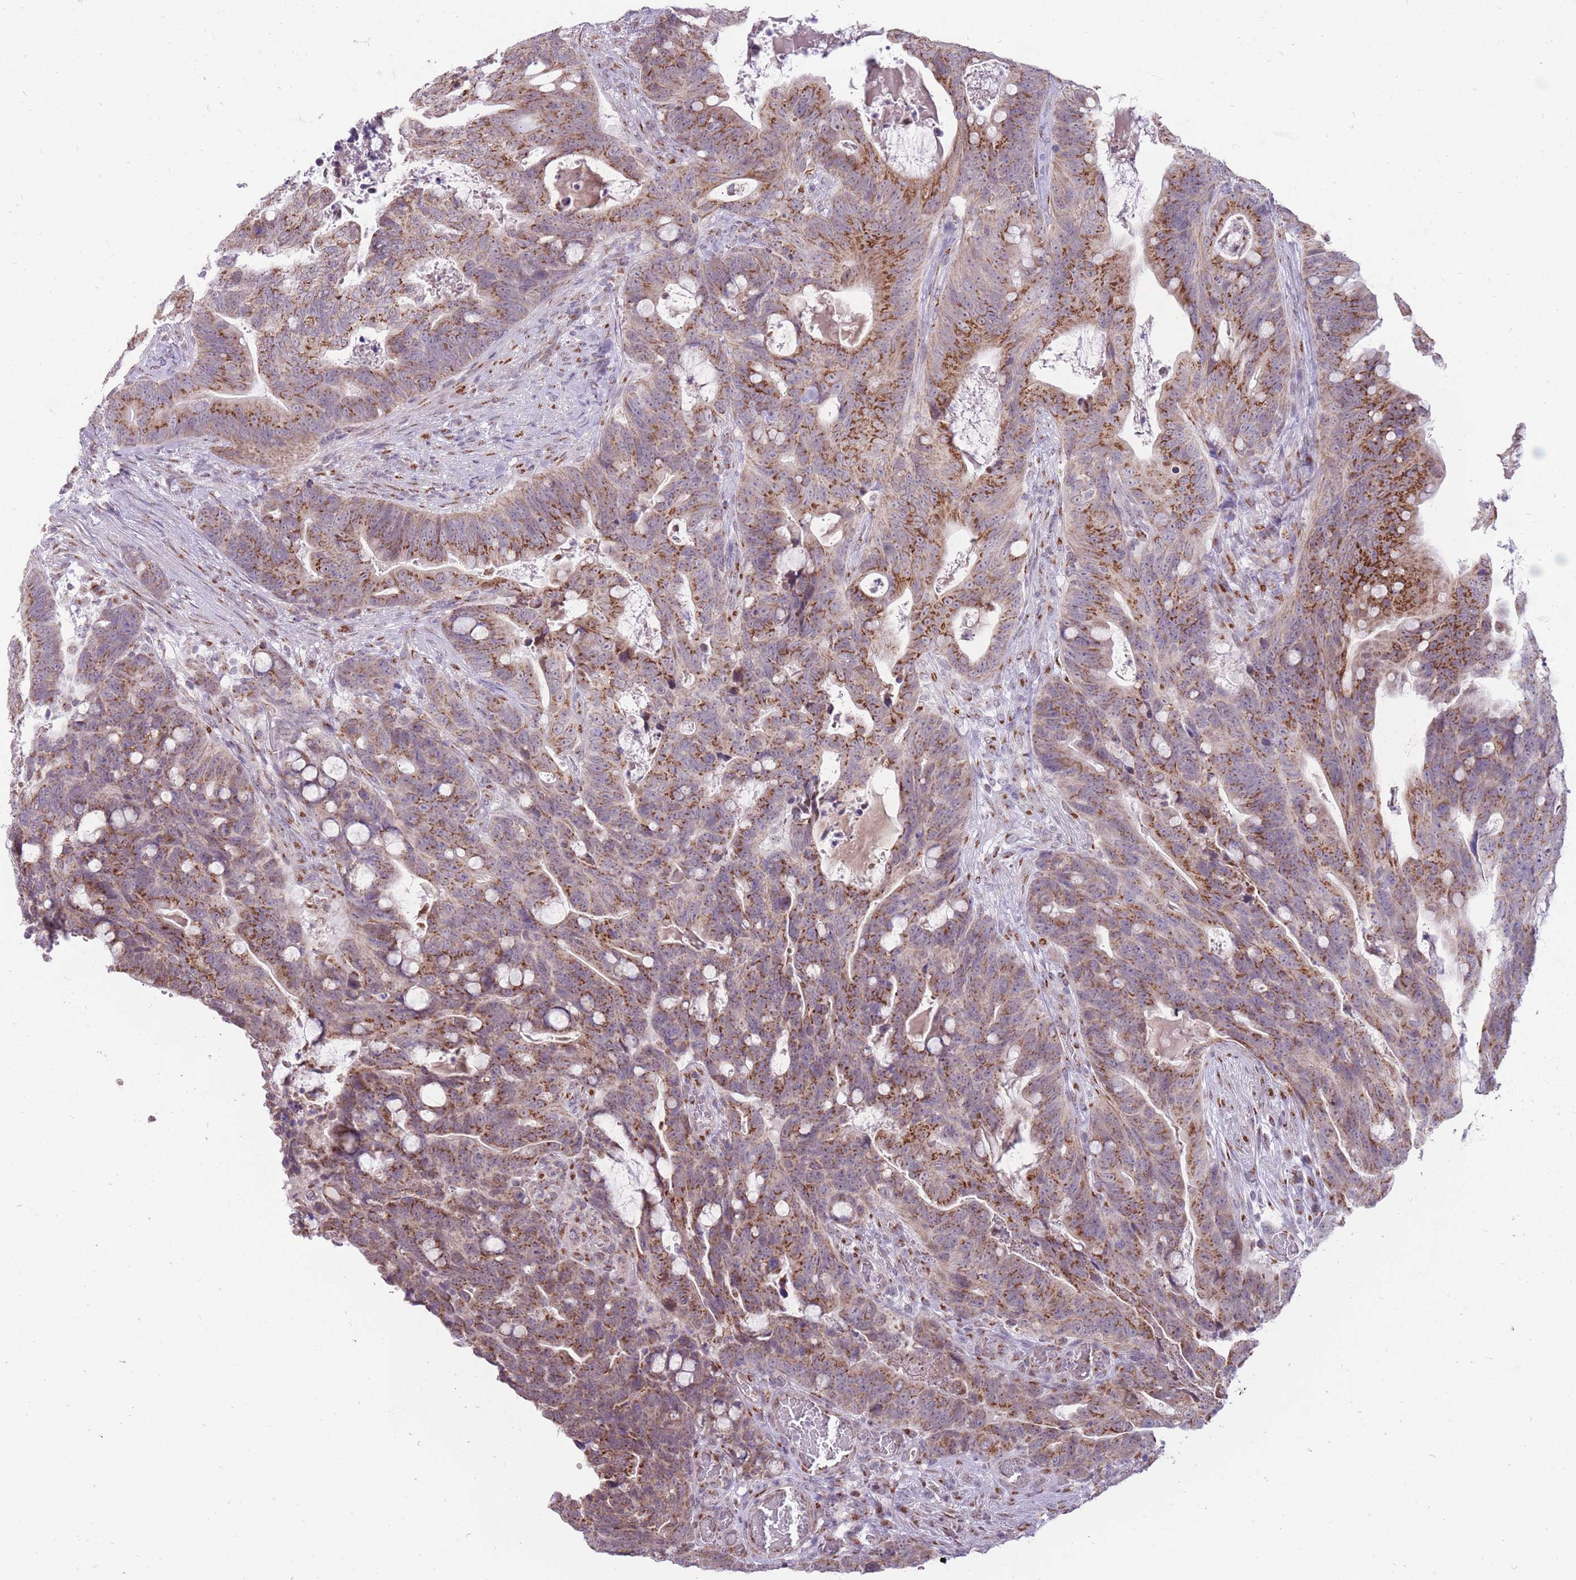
{"staining": {"intensity": "moderate", "quantity": "25%-75%", "location": "cytoplasmic/membranous"}, "tissue": "colorectal cancer", "cell_type": "Tumor cells", "image_type": "cancer", "snomed": [{"axis": "morphology", "description": "Adenocarcinoma, NOS"}, {"axis": "topography", "description": "Colon"}], "caption": "The photomicrograph demonstrates staining of colorectal cancer (adenocarcinoma), revealing moderate cytoplasmic/membranous protein positivity (brown color) within tumor cells.", "gene": "NELL1", "patient": {"sex": "female", "age": 82}}